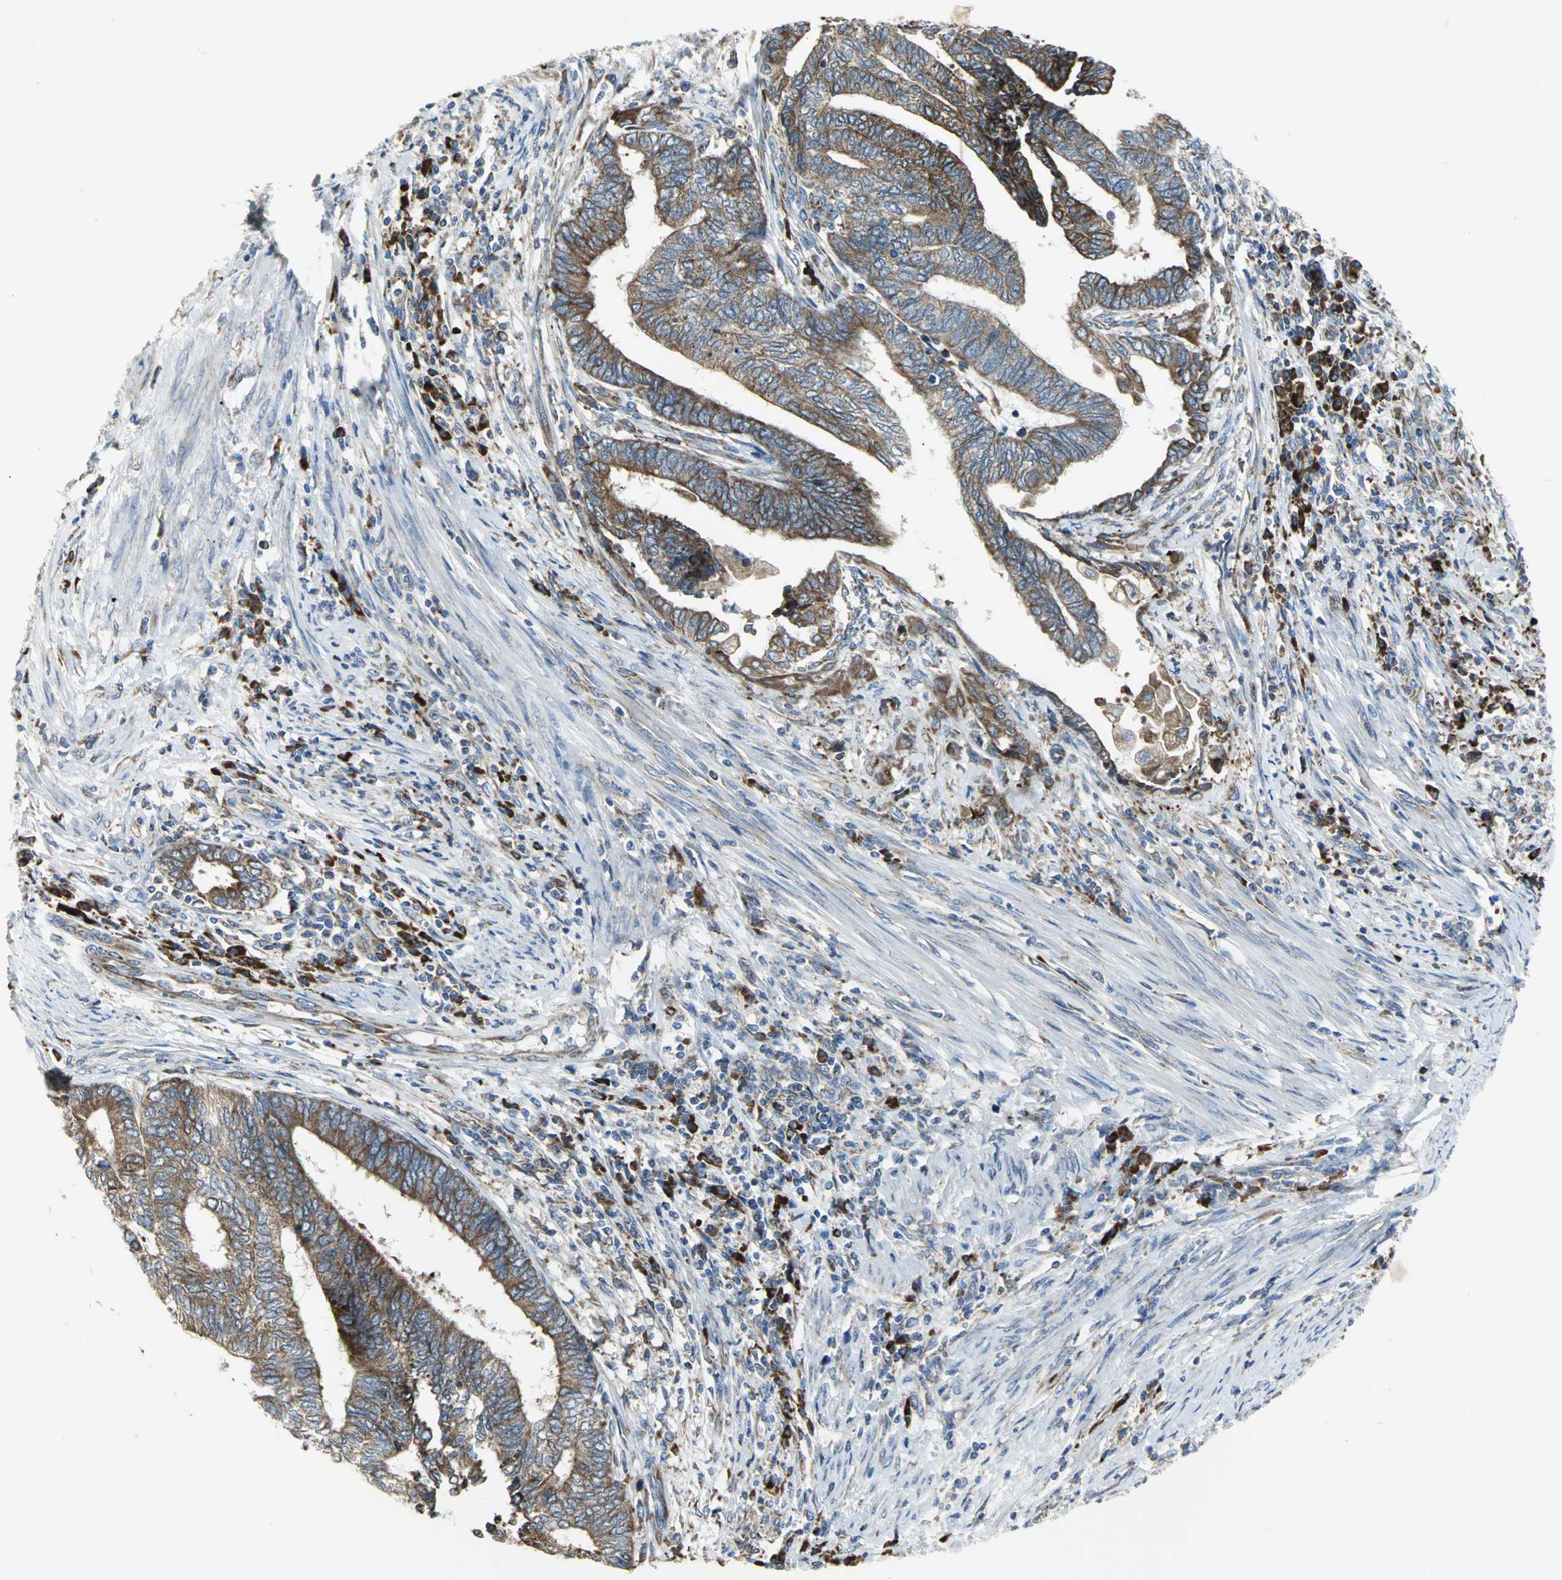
{"staining": {"intensity": "strong", "quantity": ">75%", "location": "cytoplasmic/membranous"}, "tissue": "endometrial cancer", "cell_type": "Tumor cells", "image_type": "cancer", "snomed": [{"axis": "morphology", "description": "Adenocarcinoma, NOS"}, {"axis": "topography", "description": "Uterus"}, {"axis": "topography", "description": "Endometrium"}], "caption": "Protein staining demonstrates strong cytoplasmic/membranous expression in about >75% of tumor cells in adenocarcinoma (endometrial).", "gene": "TULP4", "patient": {"sex": "female", "age": 70}}